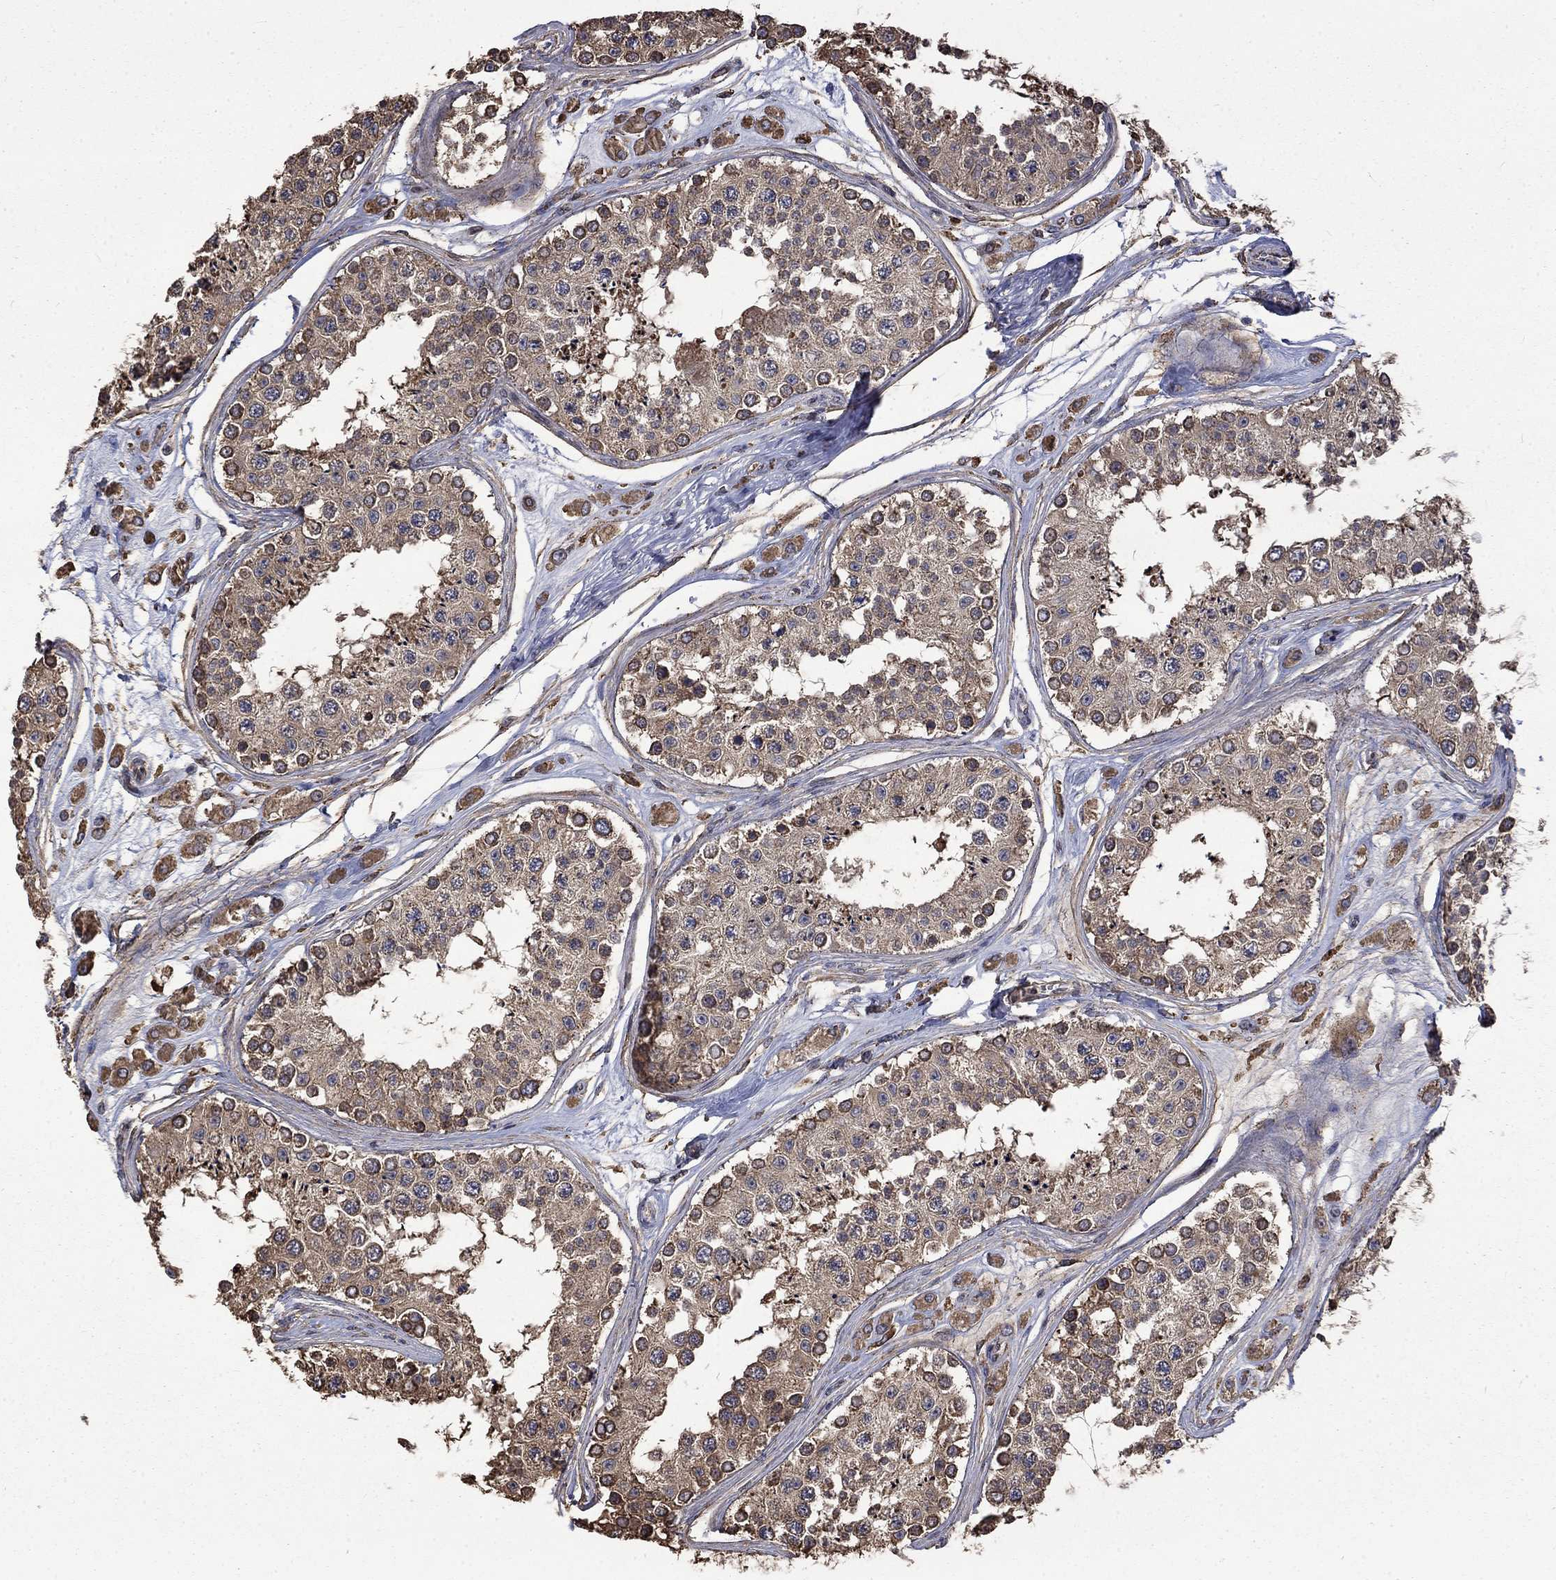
{"staining": {"intensity": "strong", "quantity": "<25%", "location": "cytoplasmic/membranous"}, "tissue": "testis", "cell_type": "Cells in seminiferous ducts", "image_type": "normal", "snomed": [{"axis": "morphology", "description": "Normal tissue, NOS"}, {"axis": "topography", "description": "Testis"}], "caption": "IHC histopathology image of benign testis: testis stained using immunohistochemistry (IHC) demonstrates medium levels of strong protein expression localized specifically in the cytoplasmic/membranous of cells in seminiferous ducts, appearing as a cytoplasmic/membranous brown color.", "gene": "ESRRA", "patient": {"sex": "male", "age": 25}}